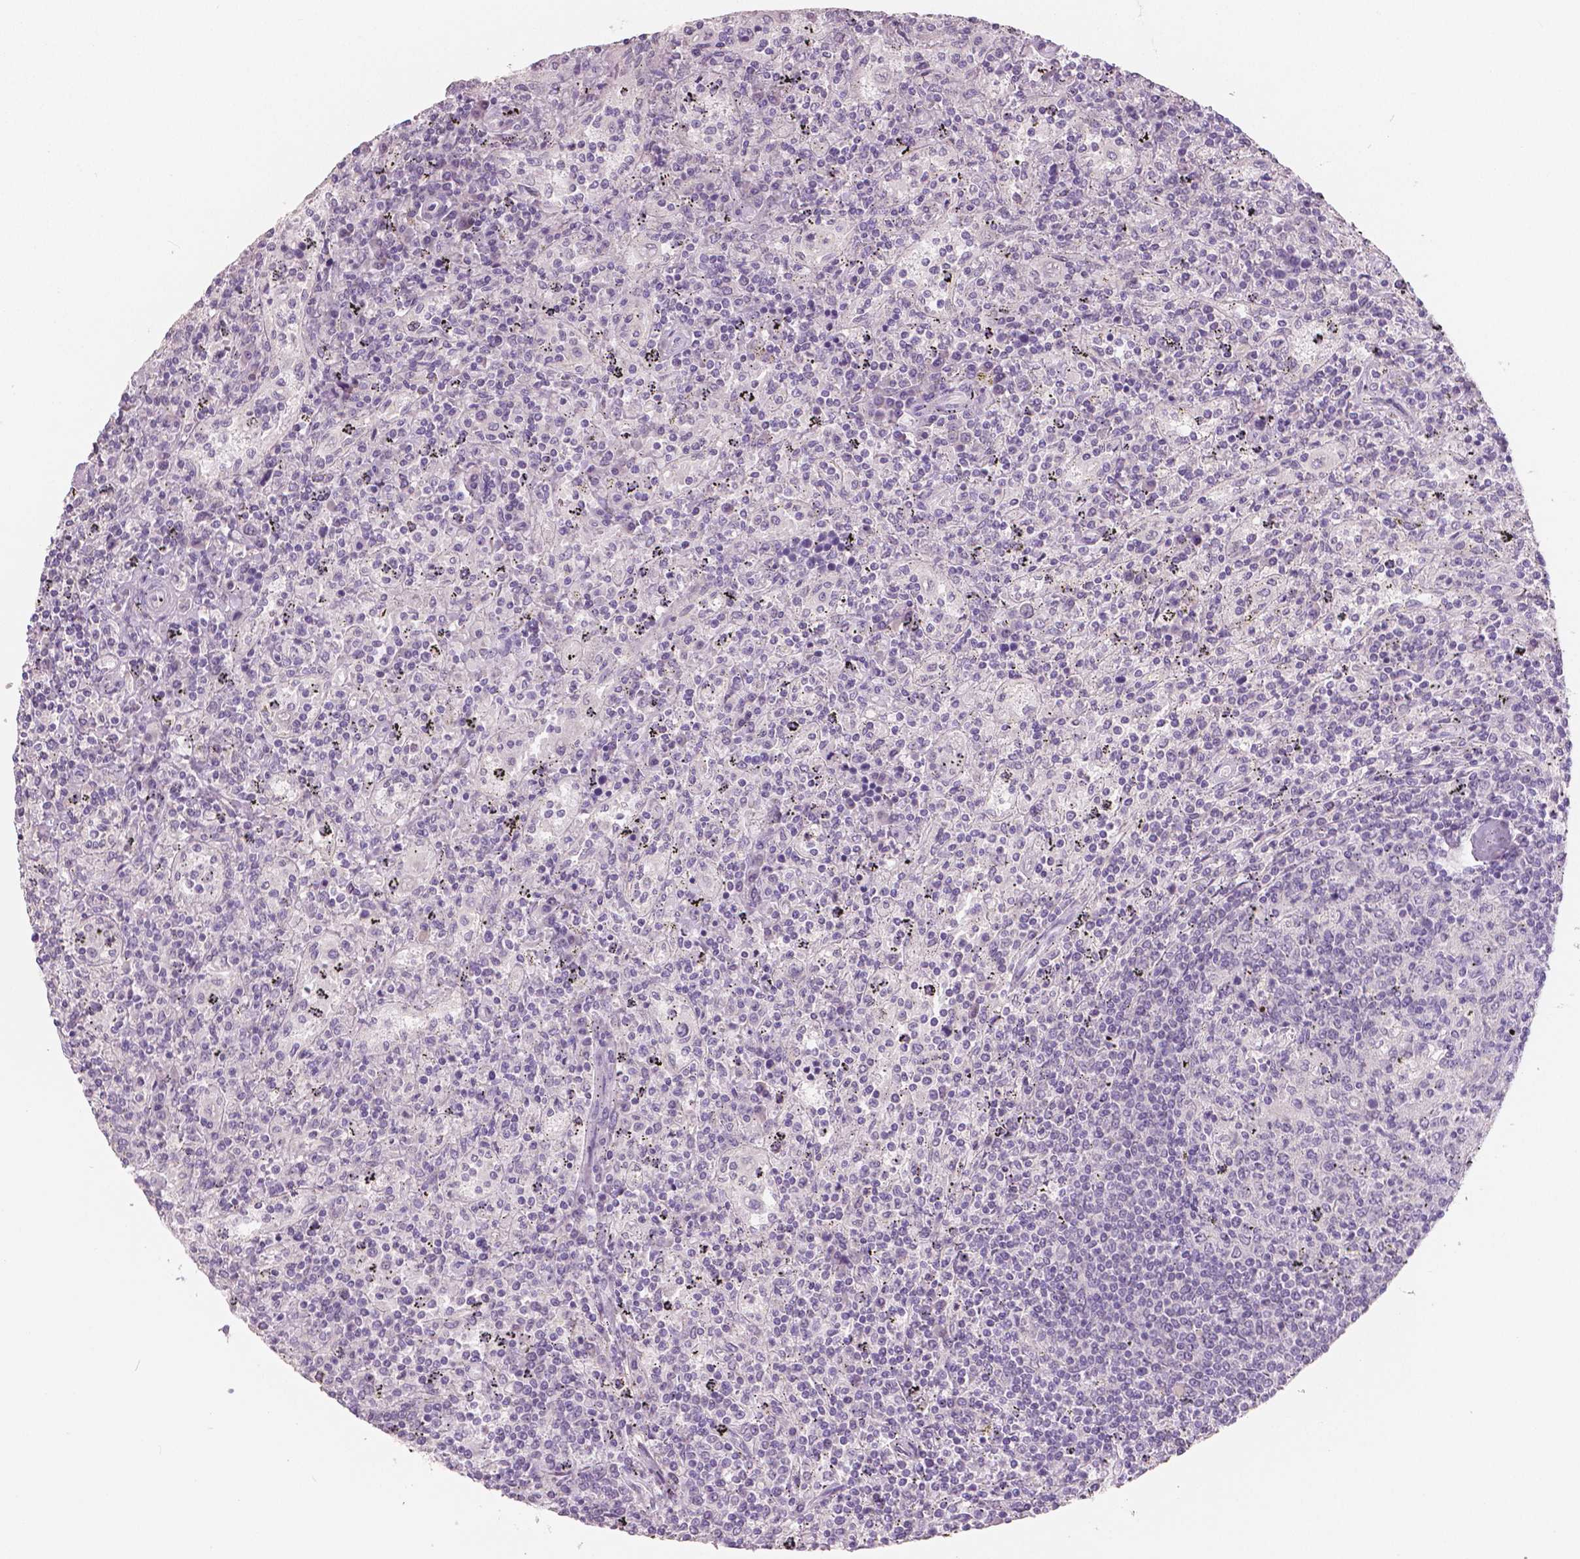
{"staining": {"intensity": "negative", "quantity": "none", "location": "none"}, "tissue": "lymphoma", "cell_type": "Tumor cells", "image_type": "cancer", "snomed": [{"axis": "morphology", "description": "Malignant lymphoma, non-Hodgkin's type, Low grade"}, {"axis": "topography", "description": "Spleen"}], "caption": "This is a photomicrograph of immunohistochemistry staining of low-grade malignant lymphoma, non-Hodgkin's type, which shows no staining in tumor cells.", "gene": "APOA4", "patient": {"sex": "male", "age": 62}}